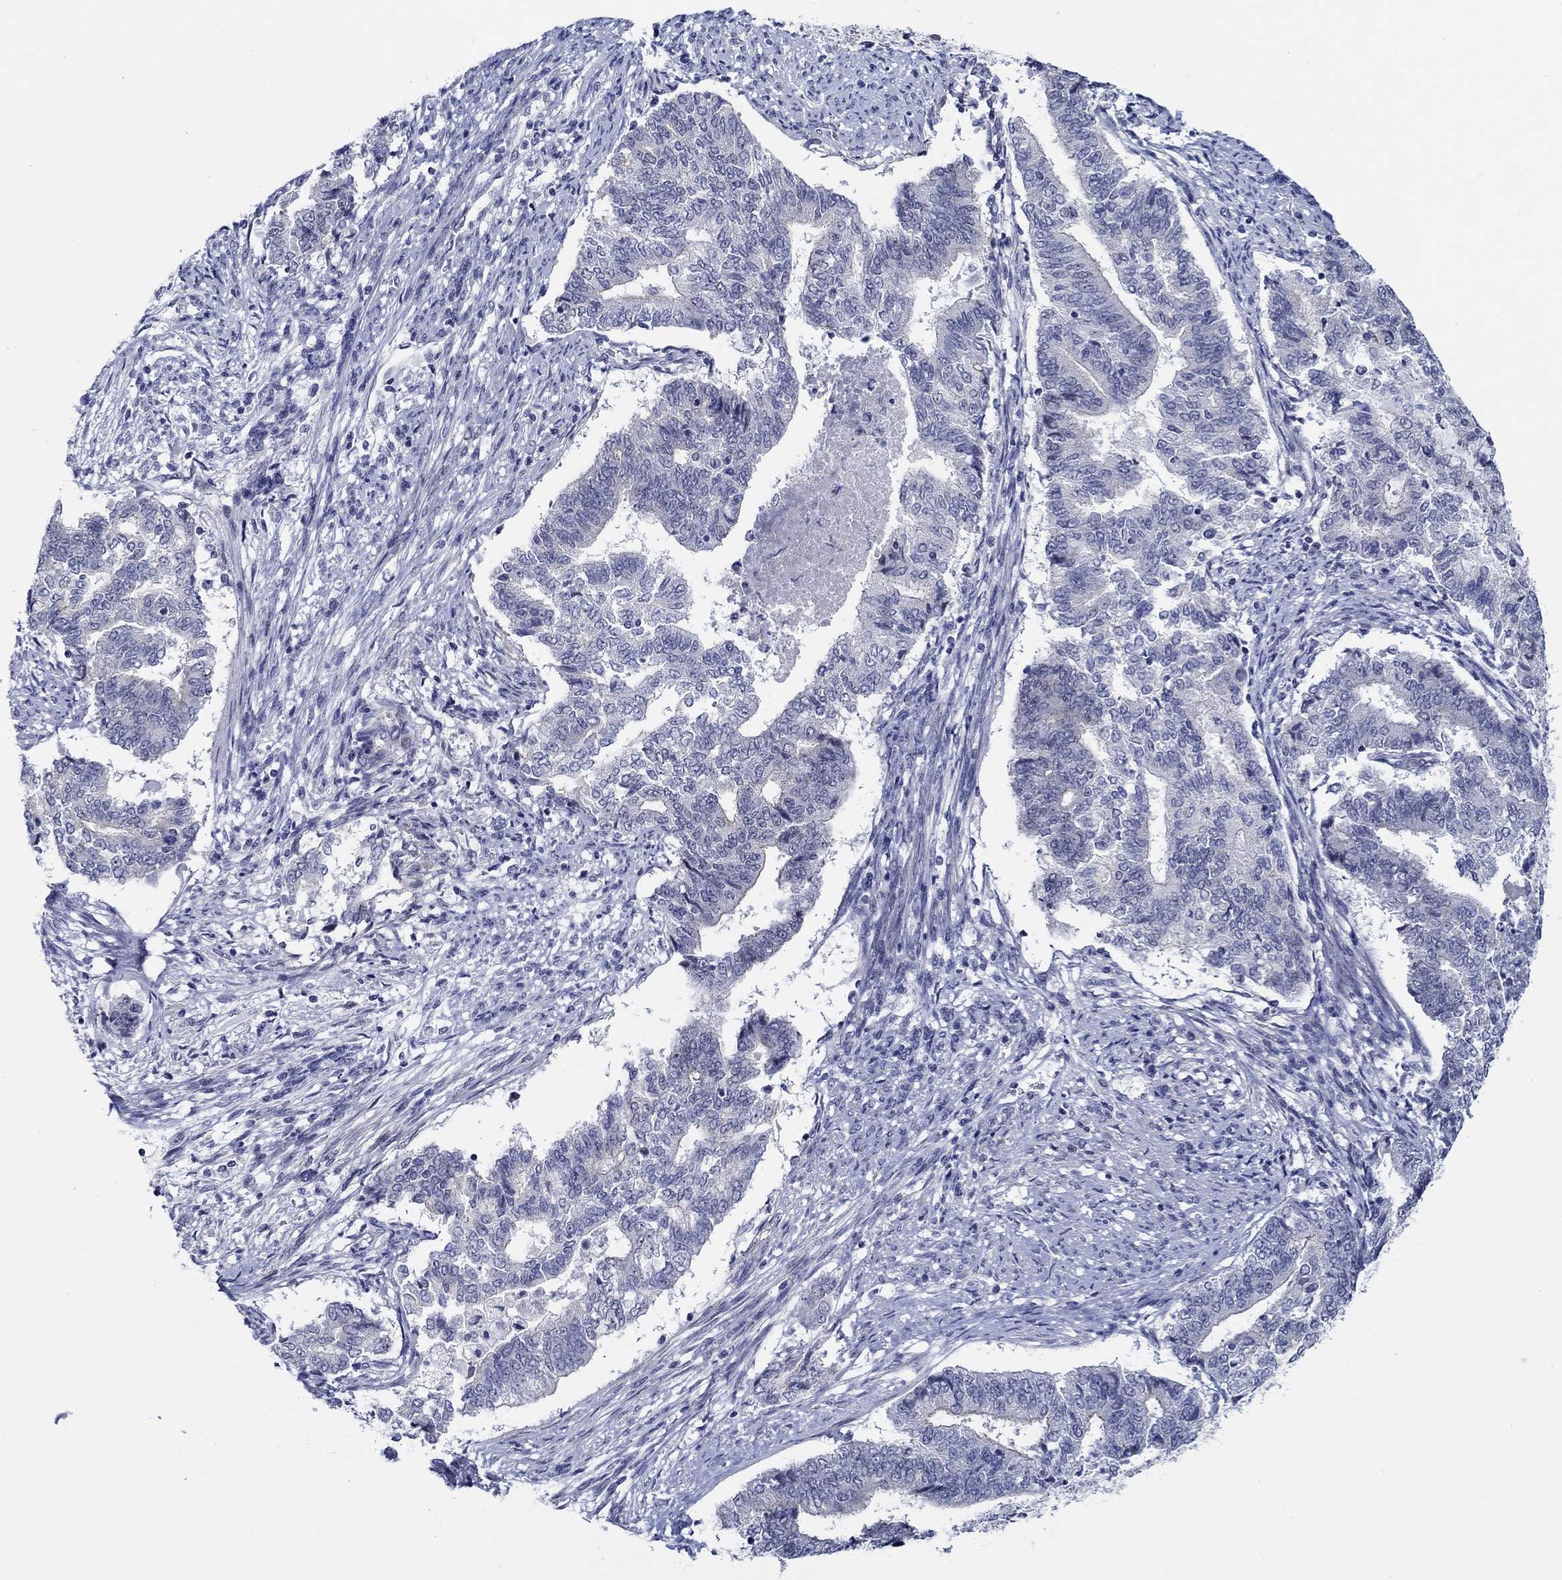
{"staining": {"intensity": "negative", "quantity": "none", "location": "none"}, "tissue": "endometrial cancer", "cell_type": "Tumor cells", "image_type": "cancer", "snomed": [{"axis": "morphology", "description": "Adenocarcinoma, NOS"}, {"axis": "topography", "description": "Endometrium"}], "caption": "Adenocarcinoma (endometrial) was stained to show a protein in brown. There is no significant expression in tumor cells.", "gene": "SLC34A1", "patient": {"sex": "female", "age": 65}}